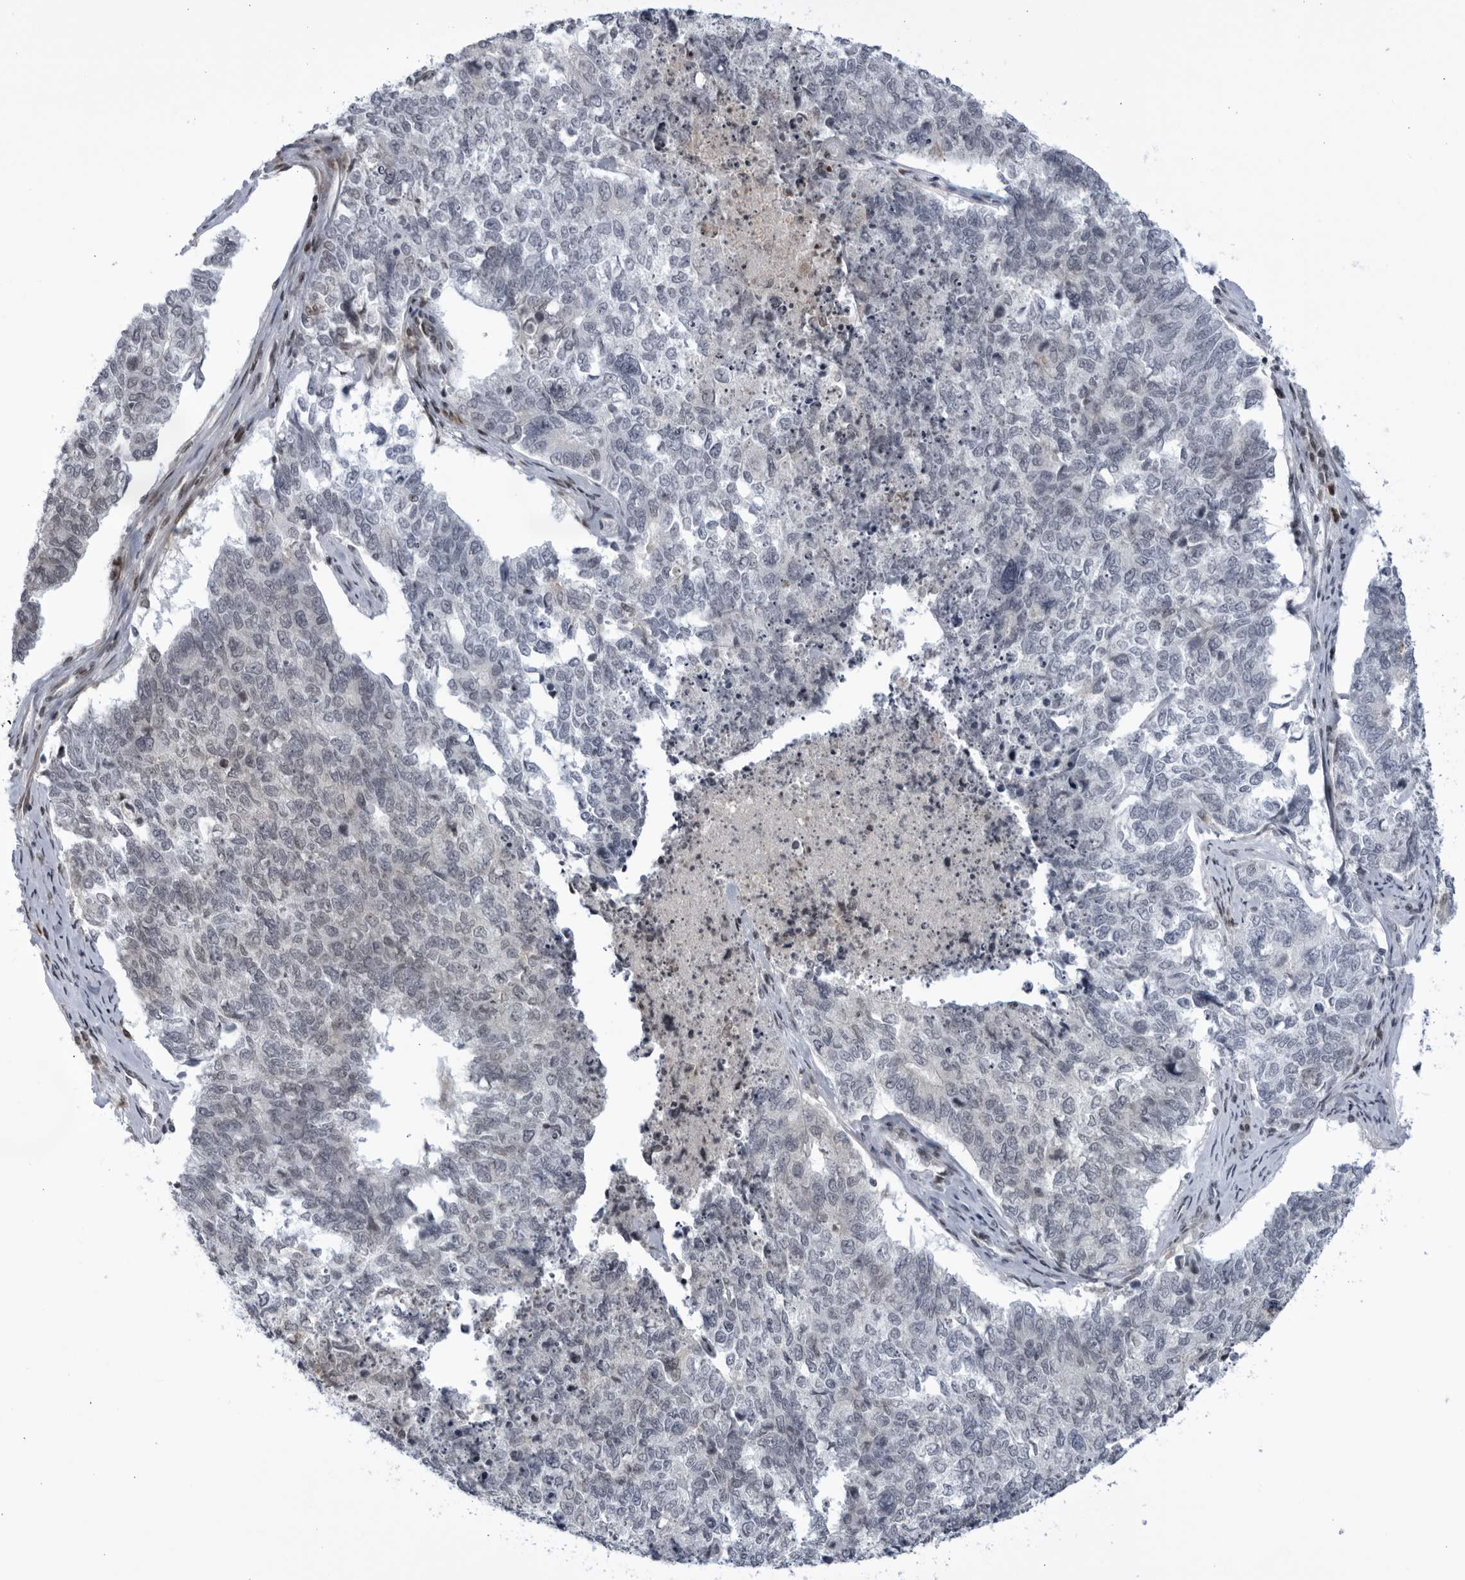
{"staining": {"intensity": "negative", "quantity": "none", "location": "none"}, "tissue": "cervical cancer", "cell_type": "Tumor cells", "image_type": "cancer", "snomed": [{"axis": "morphology", "description": "Squamous cell carcinoma, NOS"}, {"axis": "topography", "description": "Cervix"}], "caption": "This micrograph is of cervical squamous cell carcinoma stained with immunohistochemistry (IHC) to label a protein in brown with the nuclei are counter-stained blue. There is no positivity in tumor cells. (Immunohistochemistry, brightfield microscopy, high magnification).", "gene": "DTL", "patient": {"sex": "female", "age": 63}}